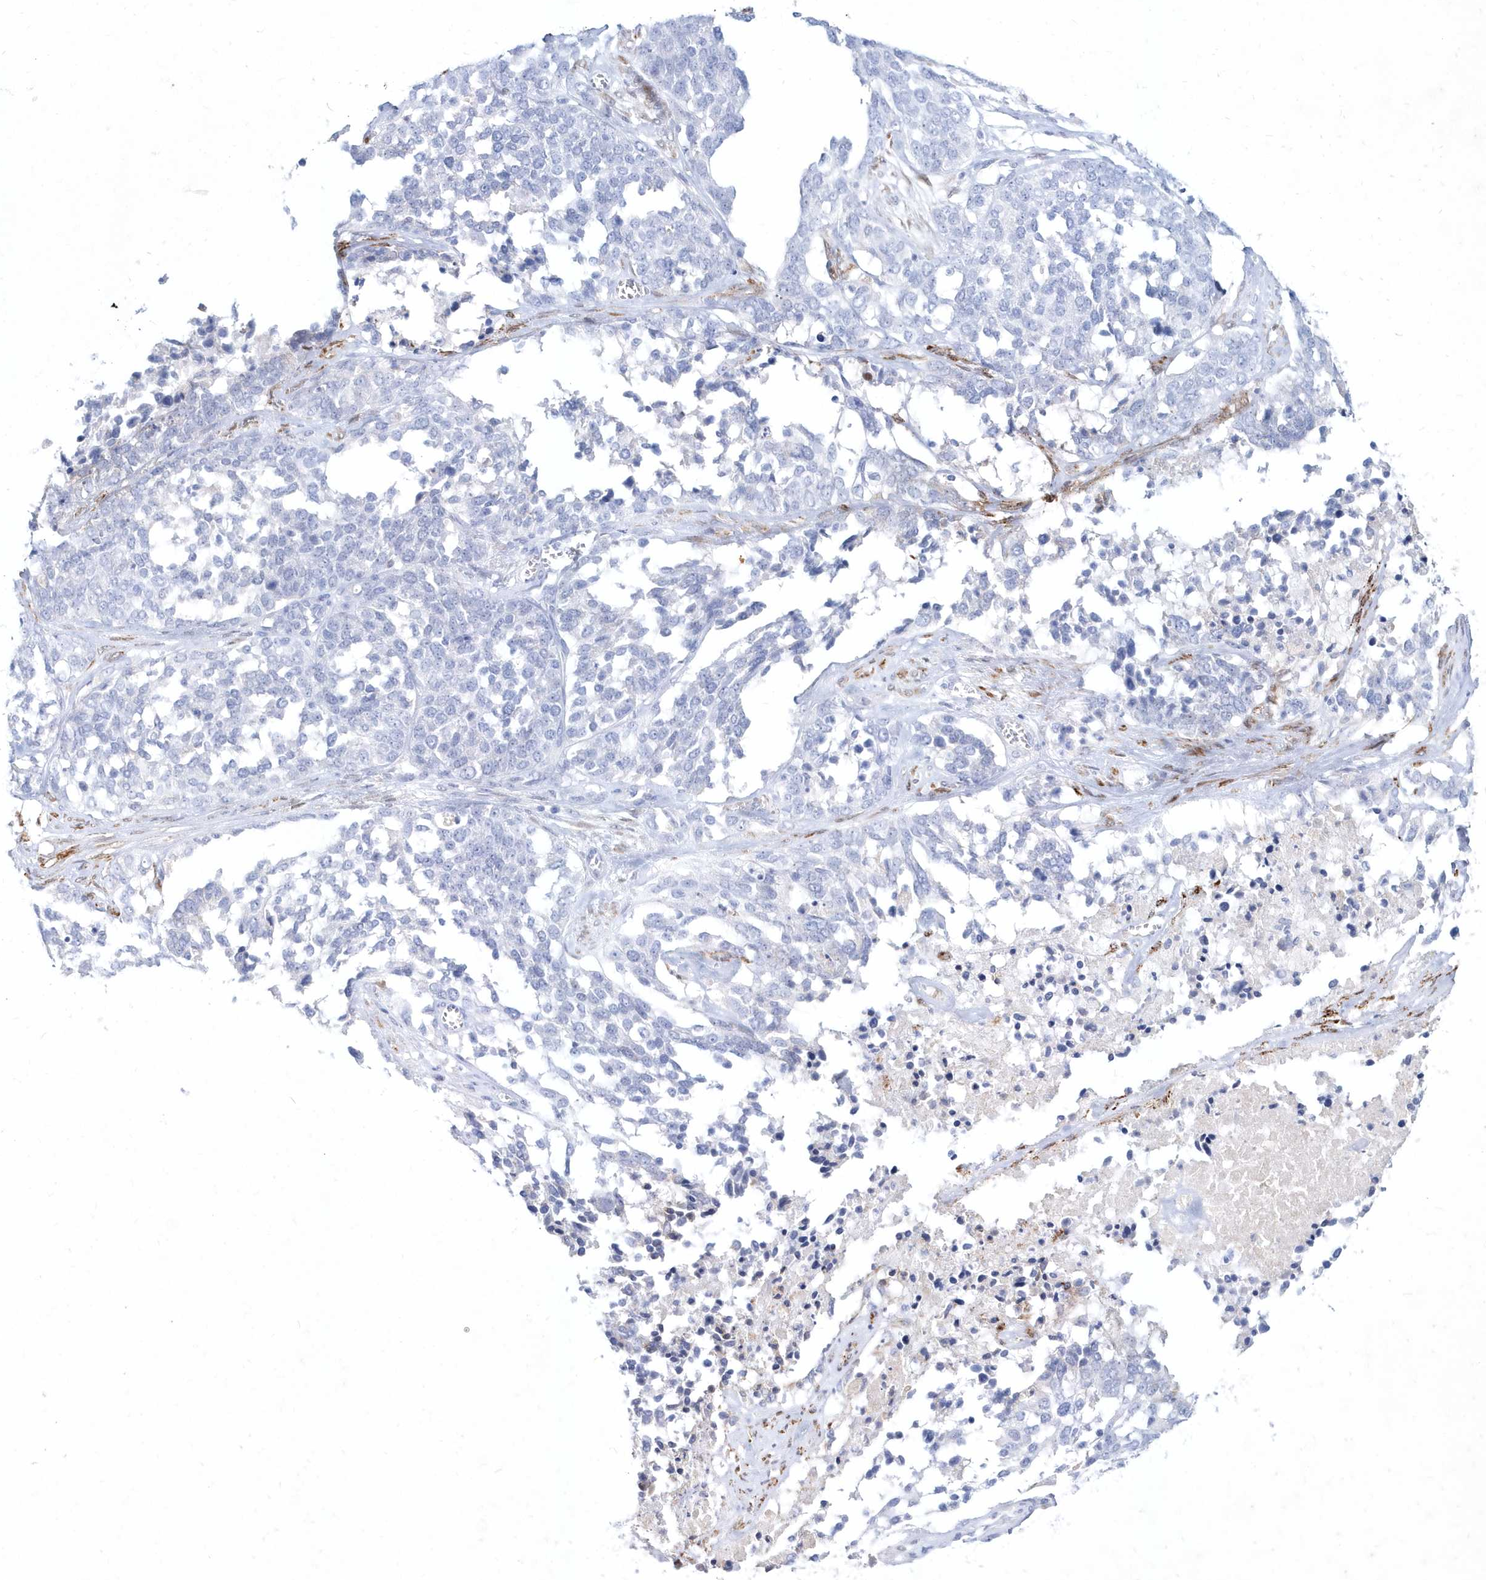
{"staining": {"intensity": "negative", "quantity": "none", "location": "none"}, "tissue": "ovarian cancer", "cell_type": "Tumor cells", "image_type": "cancer", "snomed": [{"axis": "morphology", "description": "Cystadenocarcinoma, serous, NOS"}, {"axis": "topography", "description": "Ovary"}], "caption": "Protein analysis of ovarian serous cystadenocarcinoma demonstrates no significant expression in tumor cells.", "gene": "SPINK7", "patient": {"sex": "female", "age": 44}}